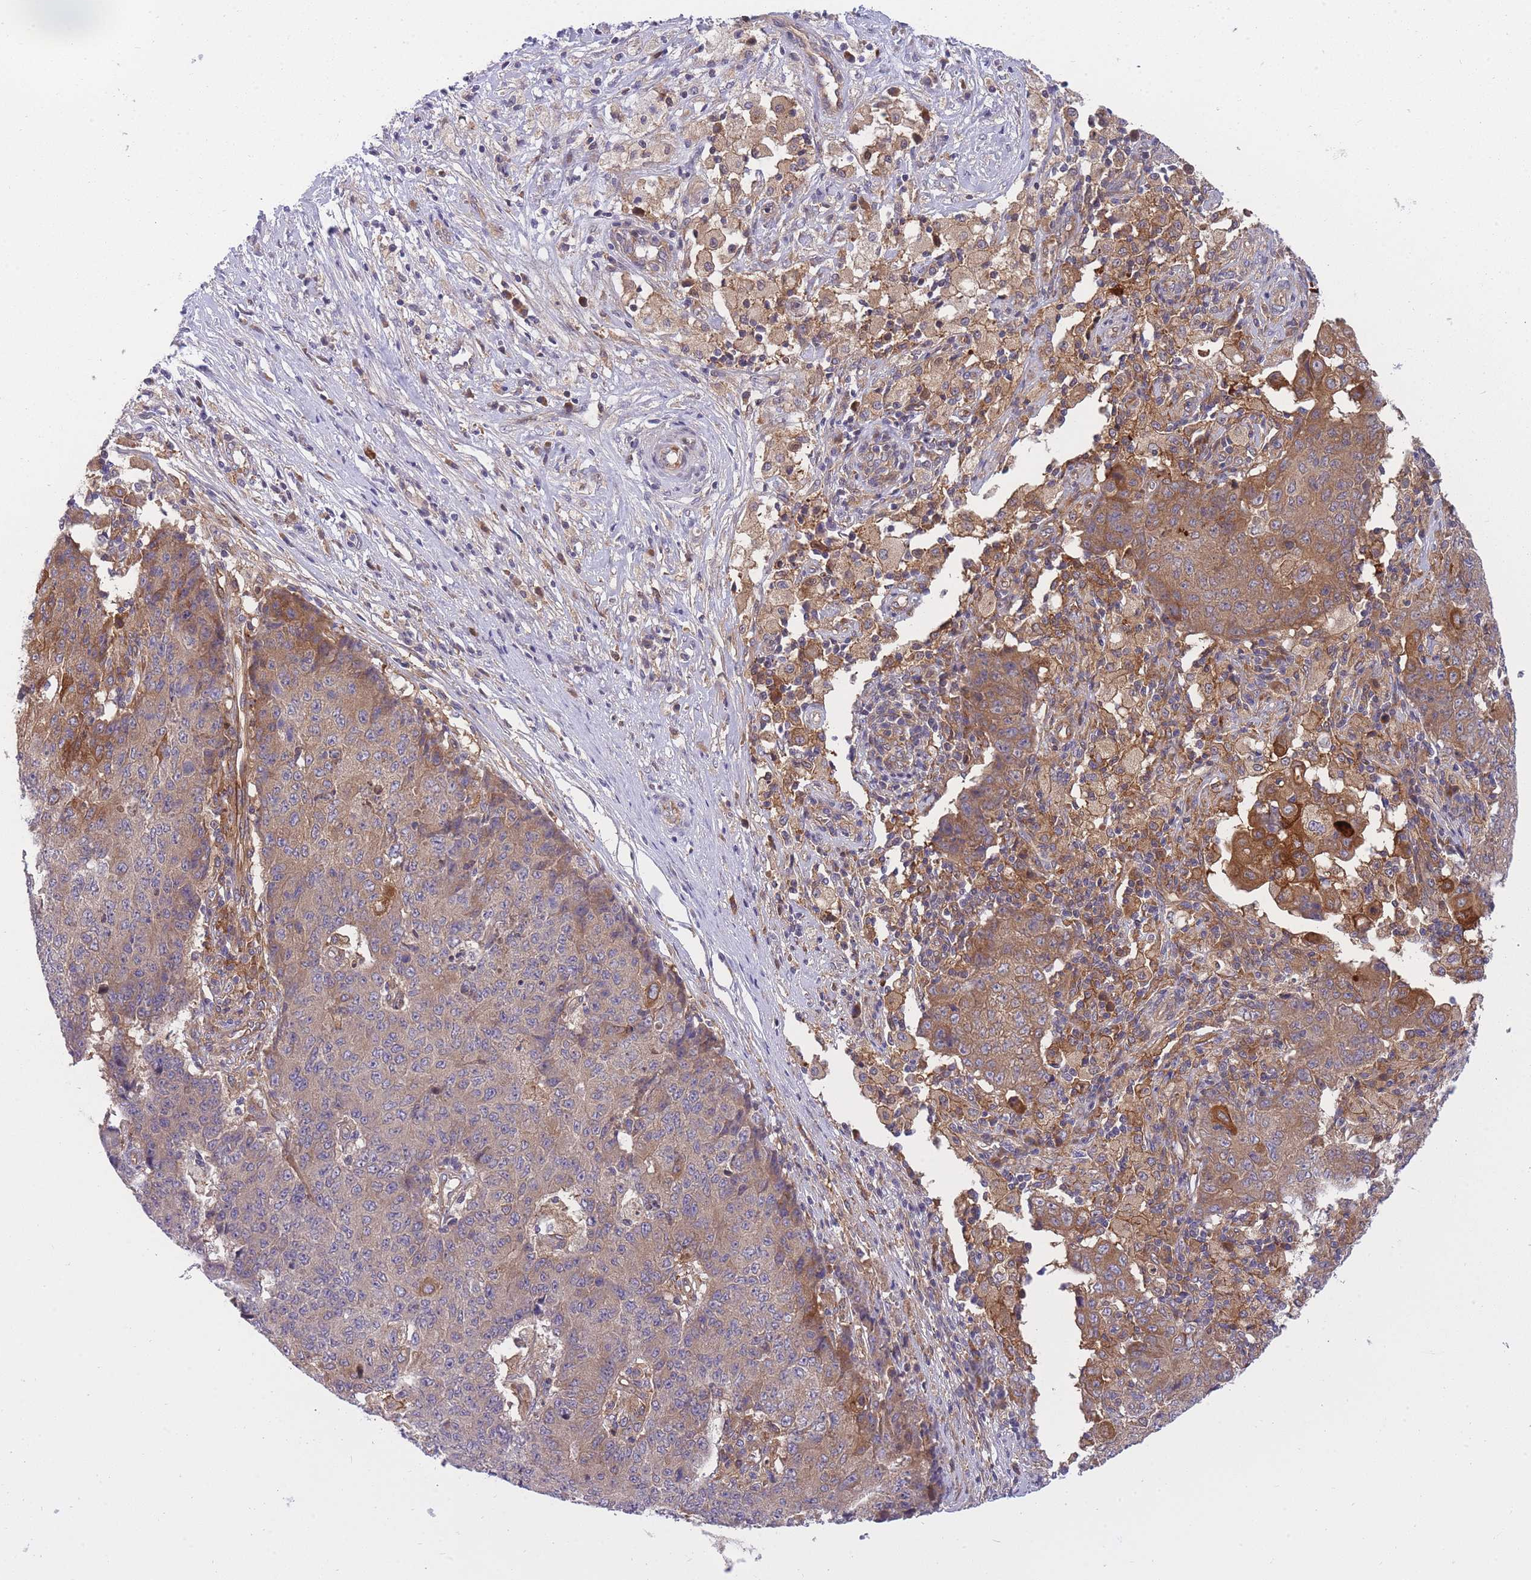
{"staining": {"intensity": "moderate", "quantity": "25%-75%", "location": "cytoplasmic/membranous"}, "tissue": "ovarian cancer", "cell_type": "Tumor cells", "image_type": "cancer", "snomed": [{"axis": "morphology", "description": "Carcinoma, endometroid"}, {"axis": "topography", "description": "Ovary"}], "caption": "Protein expression analysis of ovarian endometroid carcinoma reveals moderate cytoplasmic/membranous staining in about 25%-75% of tumor cells.", "gene": "CRYGN", "patient": {"sex": "female", "age": 42}}